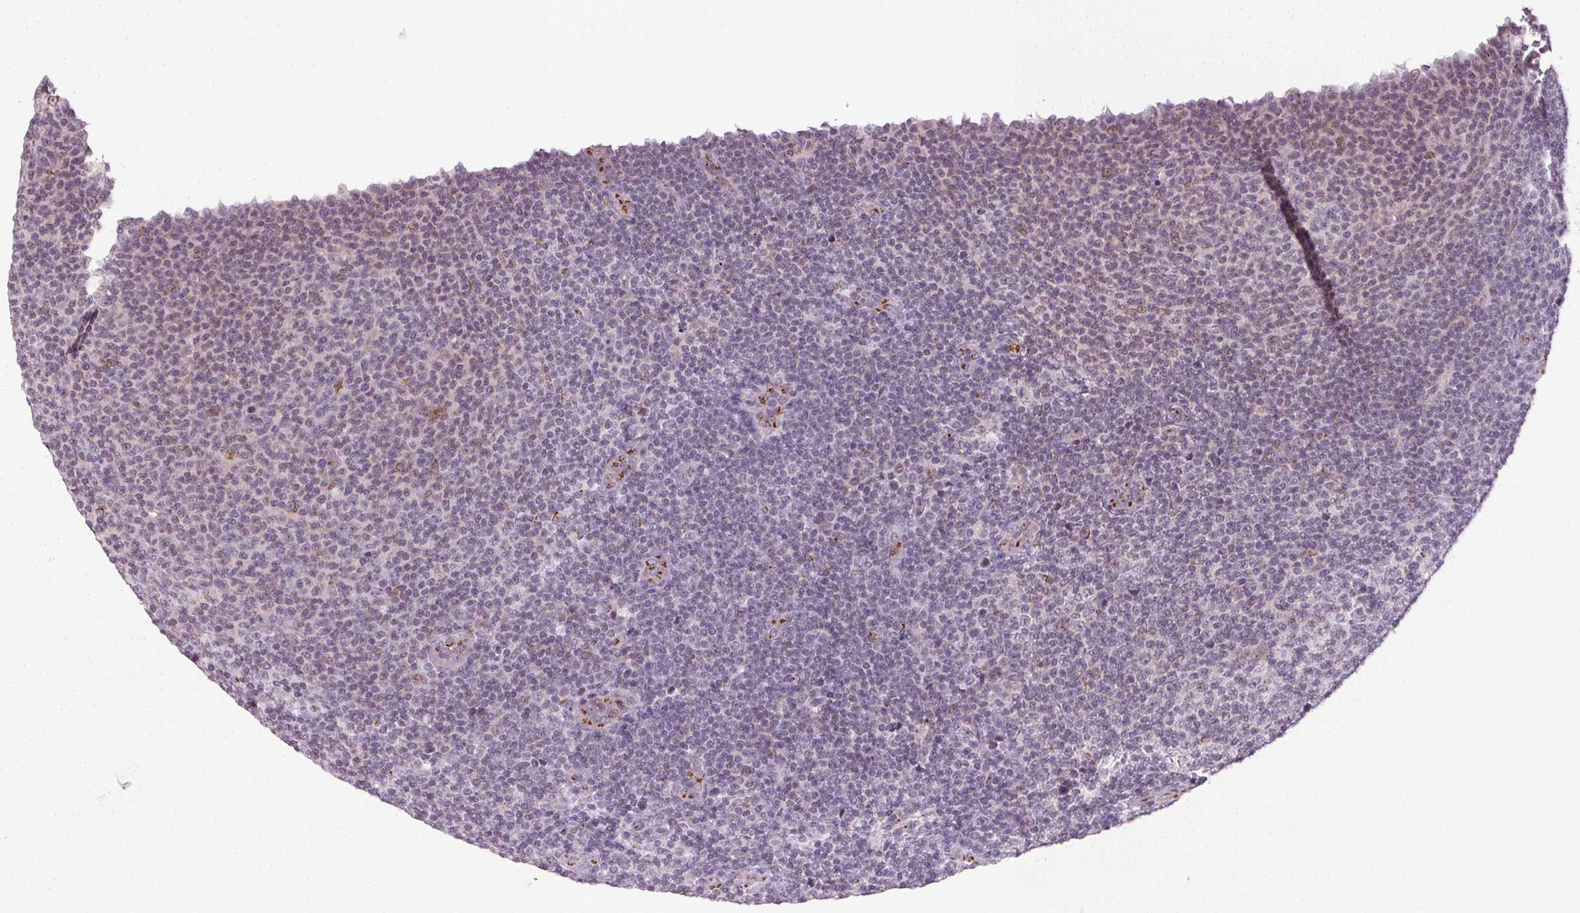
{"staining": {"intensity": "weak", "quantity": "25%-75%", "location": "cytoplasmic/membranous"}, "tissue": "lymphoma", "cell_type": "Tumor cells", "image_type": "cancer", "snomed": [{"axis": "morphology", "description": "Malignant lymphoma, non-Hodgkin's type, Low grade"}, {"axis": "topography", "description": "Lymph node"}], "caption": "DAB (3,3'-diaminobenzidine) immunohistochemical staining of human low-grade malignant lymphoma, non-Hodgkin's type demonstrates weak cytoplasmic/membranous protein positivity in approximately 25%-75% of tumor cells. (DAB IHC with brightfield microscopy, high magnification).", "gene": "RAB22A", "patient": {"sex": "male", "age": 66}}